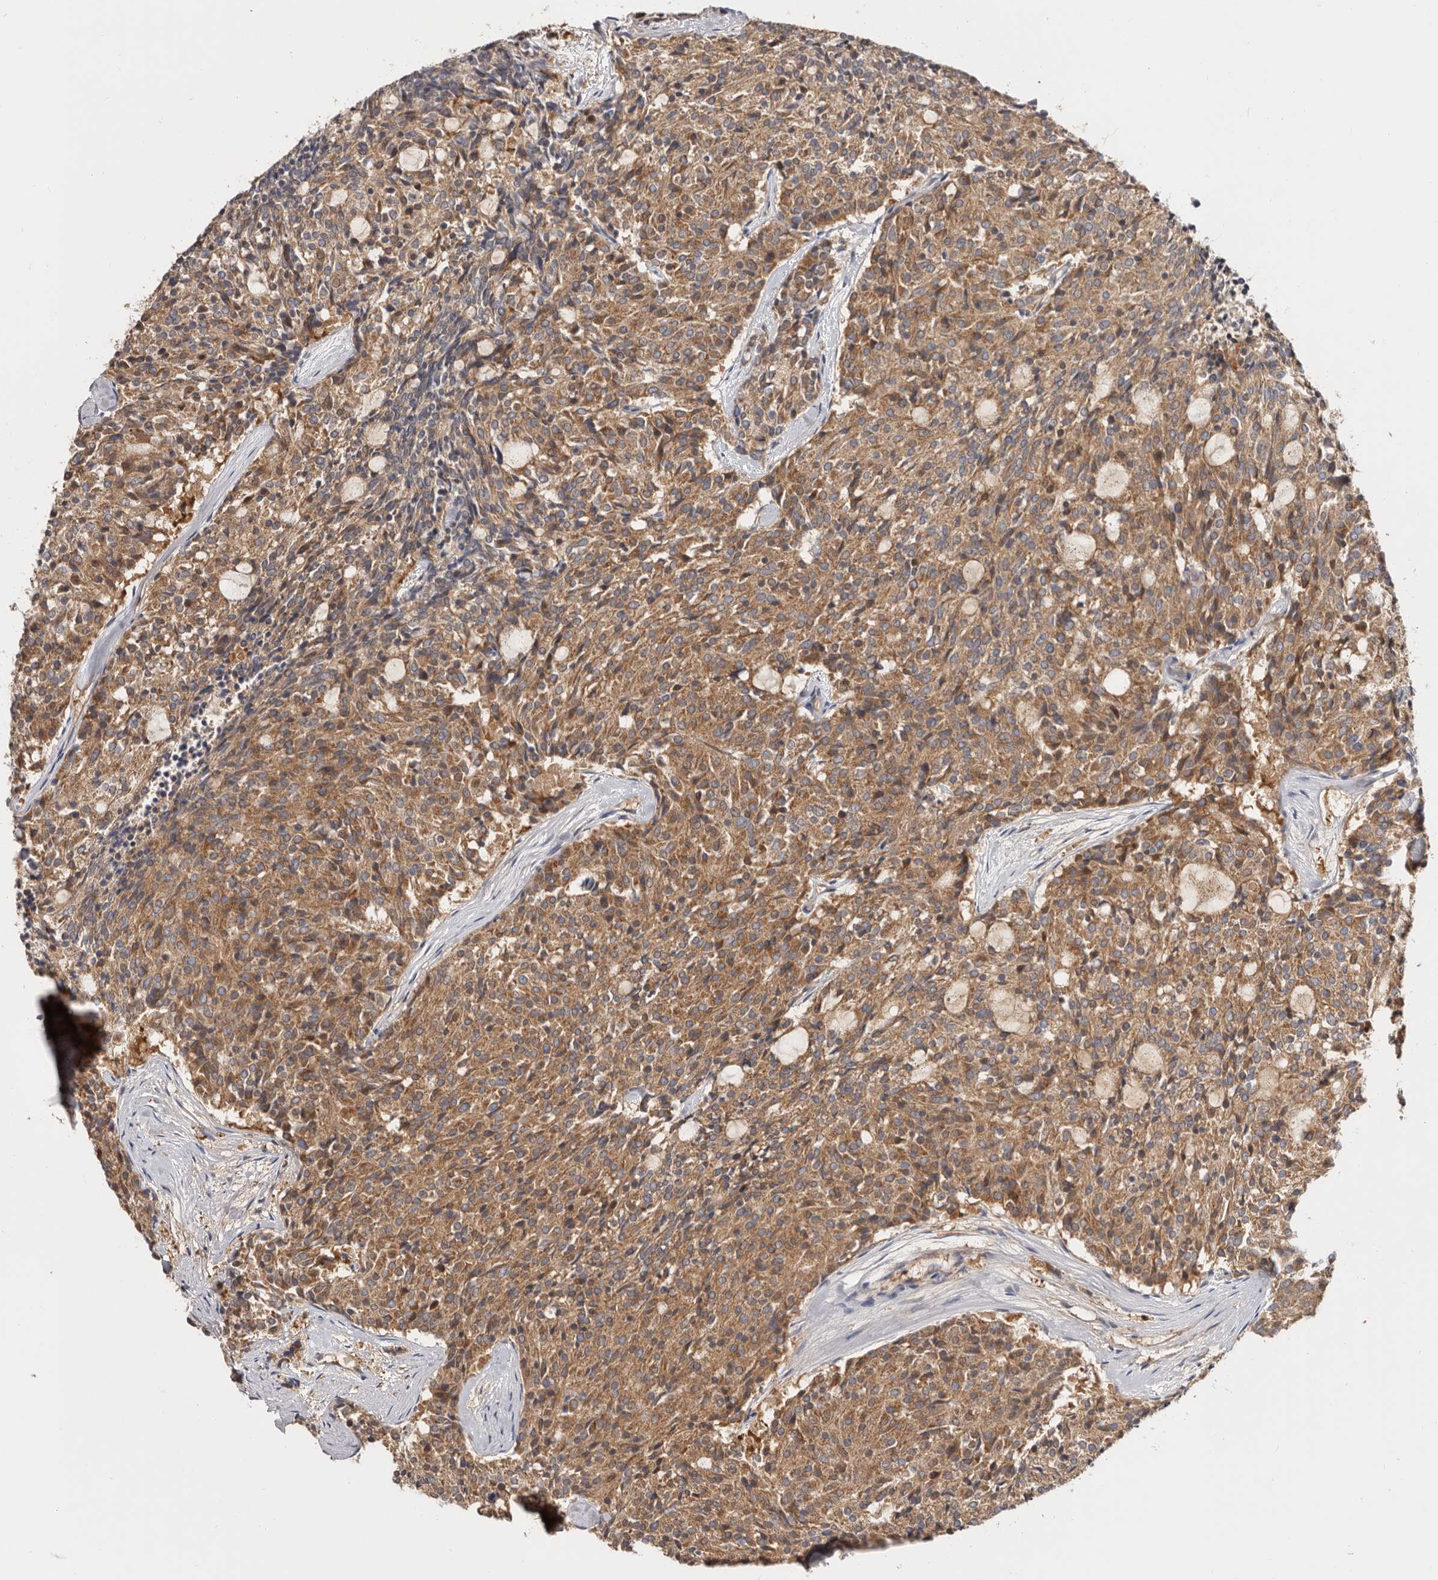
{"staining": {"intensity": "moderate", "quantity": ">75%", "location": "cytoplasmic/membranous"}, "tissue": "carcinoid", "cell_type": "Tumor cells", "image_type": "cancer", "snomed": [{"axis": "morphology", "description": "Carcinoid, malignant, NOS"}, {"axis": "topography", "description": "Pancreas"}], "caption": "Carcinoid stained for a protein (brown) shows moderate cytoplasmic/membranous positive staining in approximately >75% of tumor cells.", "gene": "LAP3", "patient": {"sex": "female", "age": 54}}